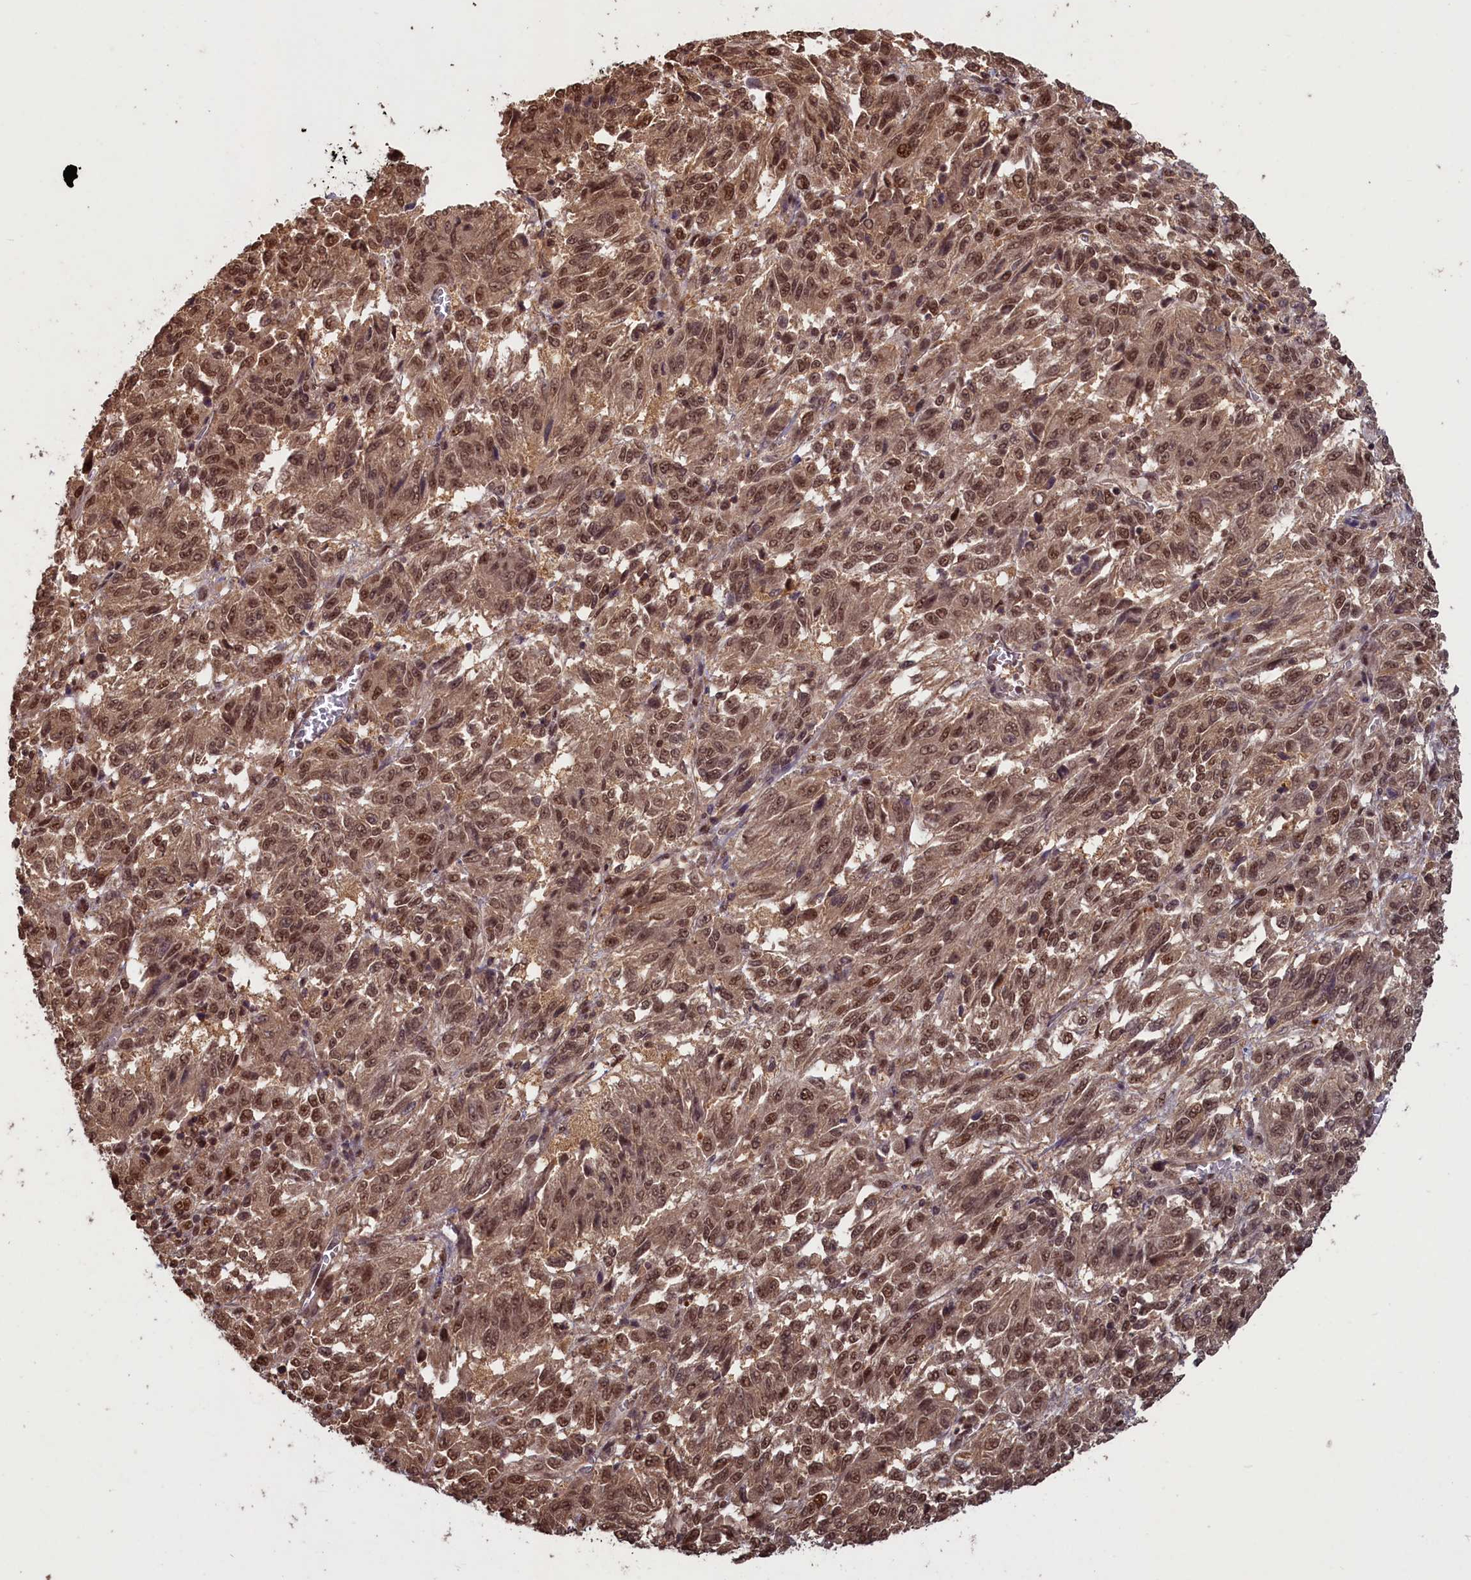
{"staining": {"intensity": "moderate", "quantity": ">75%", "location": "nuclear"}, "tissue": "melanoma", "cell_type": "Tumor cells", "image_type": "cancer", "snomed": [{"axis": "morphology", "description": "Malignant melanoma, Metastatic site"}, {"axis": "topography", "description": "Lung"}], "caption": "The image shows immunohistochemical staining of malignant melanoma (metastatic site). There is moderate nuclear expression is appreciated in approximately >75% of tumor cells.", "gene": "NAE1", "patient": {"sex": "male", "age": 64}}